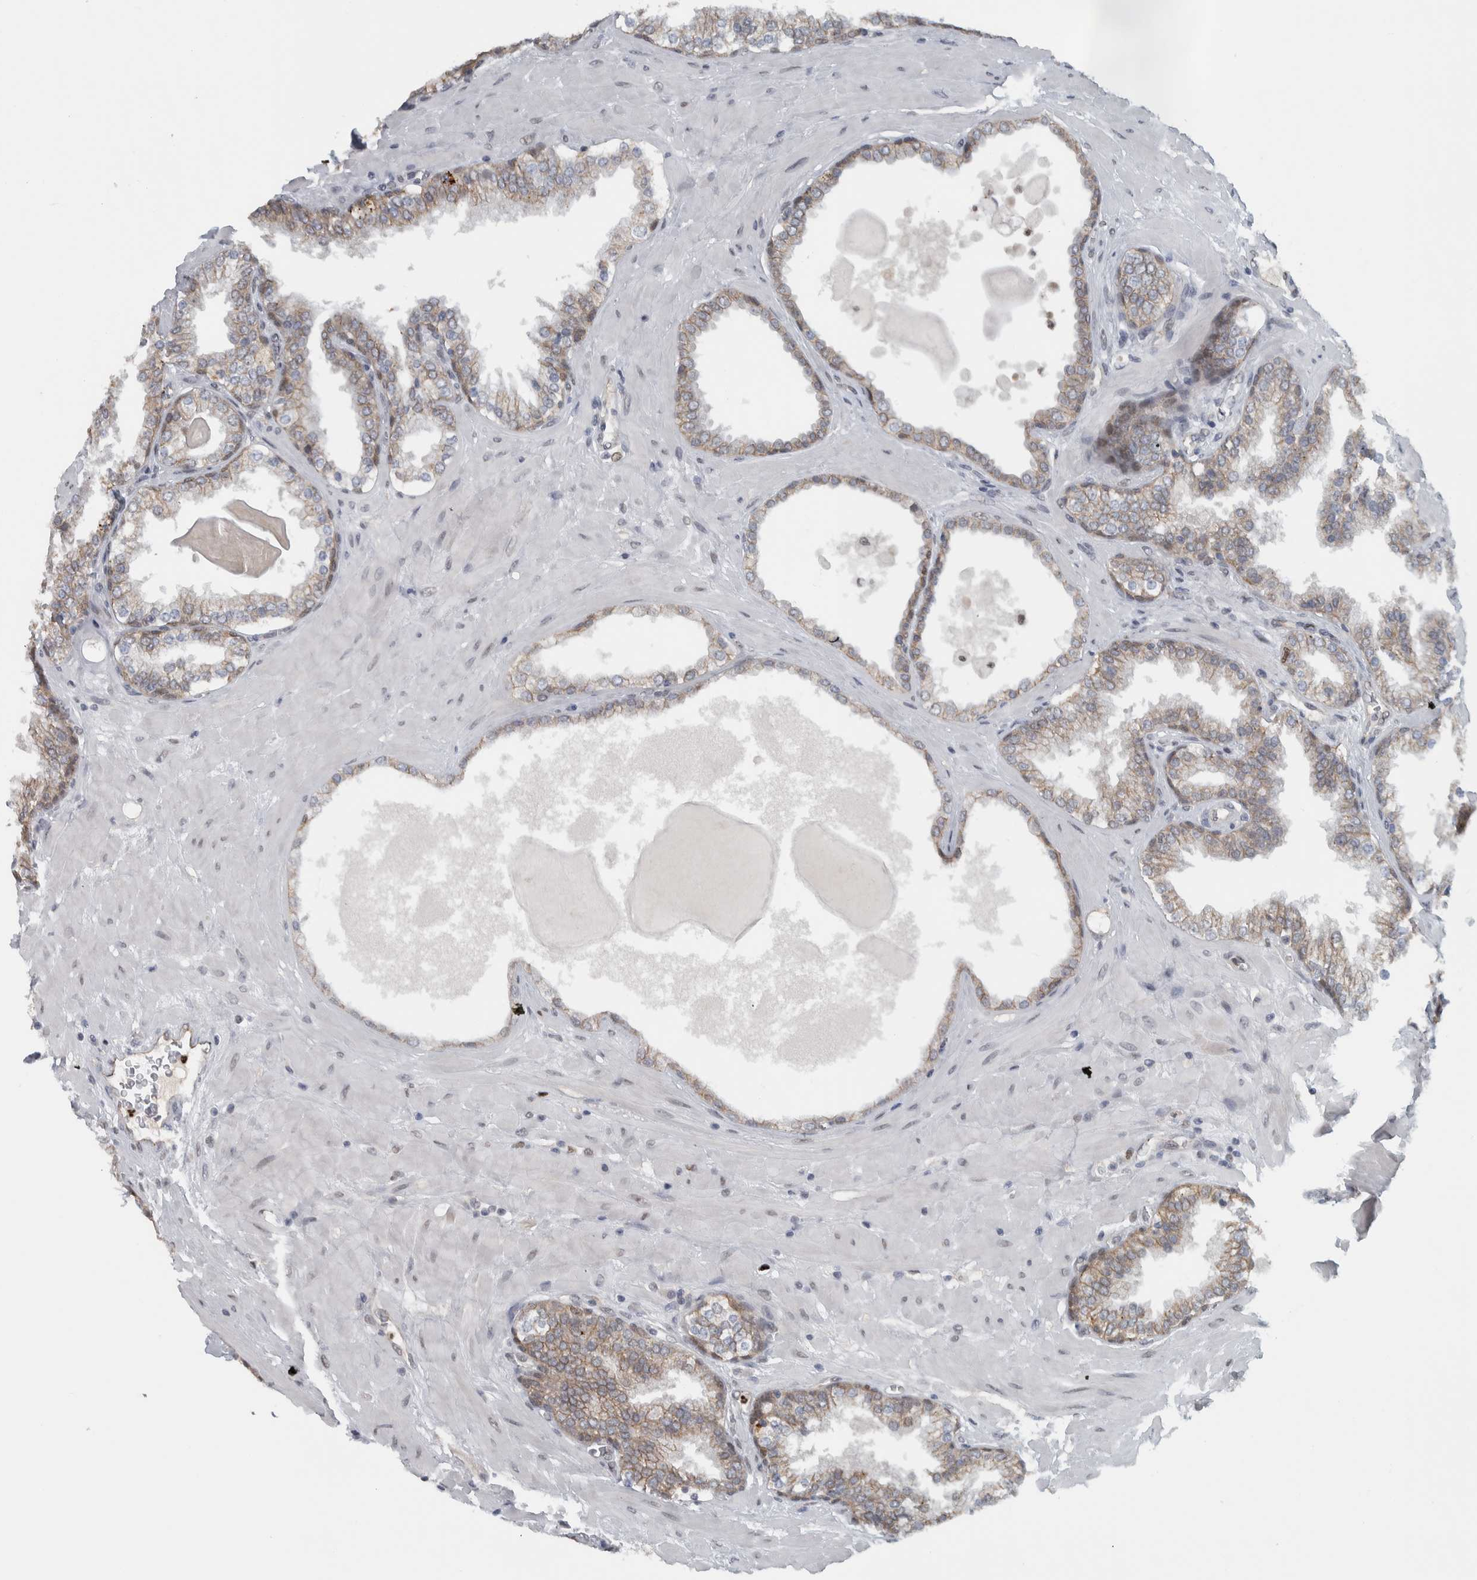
{"staining": {"intensity": "moderate", "quantity": "25%-75%", "location": "cytoplasmic/membranous"}, "tissue": "prostate", "cell_type": "Glandular cells", "image_type": "normal", "snomed": [{"axis": "morphology", "description": "Normal tissue, NOS"}, {"axis": "topography", "description": "Prostate"}], "caption": "Moderate cytoplasmic/membranous positivity for a protein is present in about 25%-75% of glandular cells of unremarkable prostate using immunohistochemistry.", "gene": "ADPRM", "patient": {"sex": "male", "age": 51}}